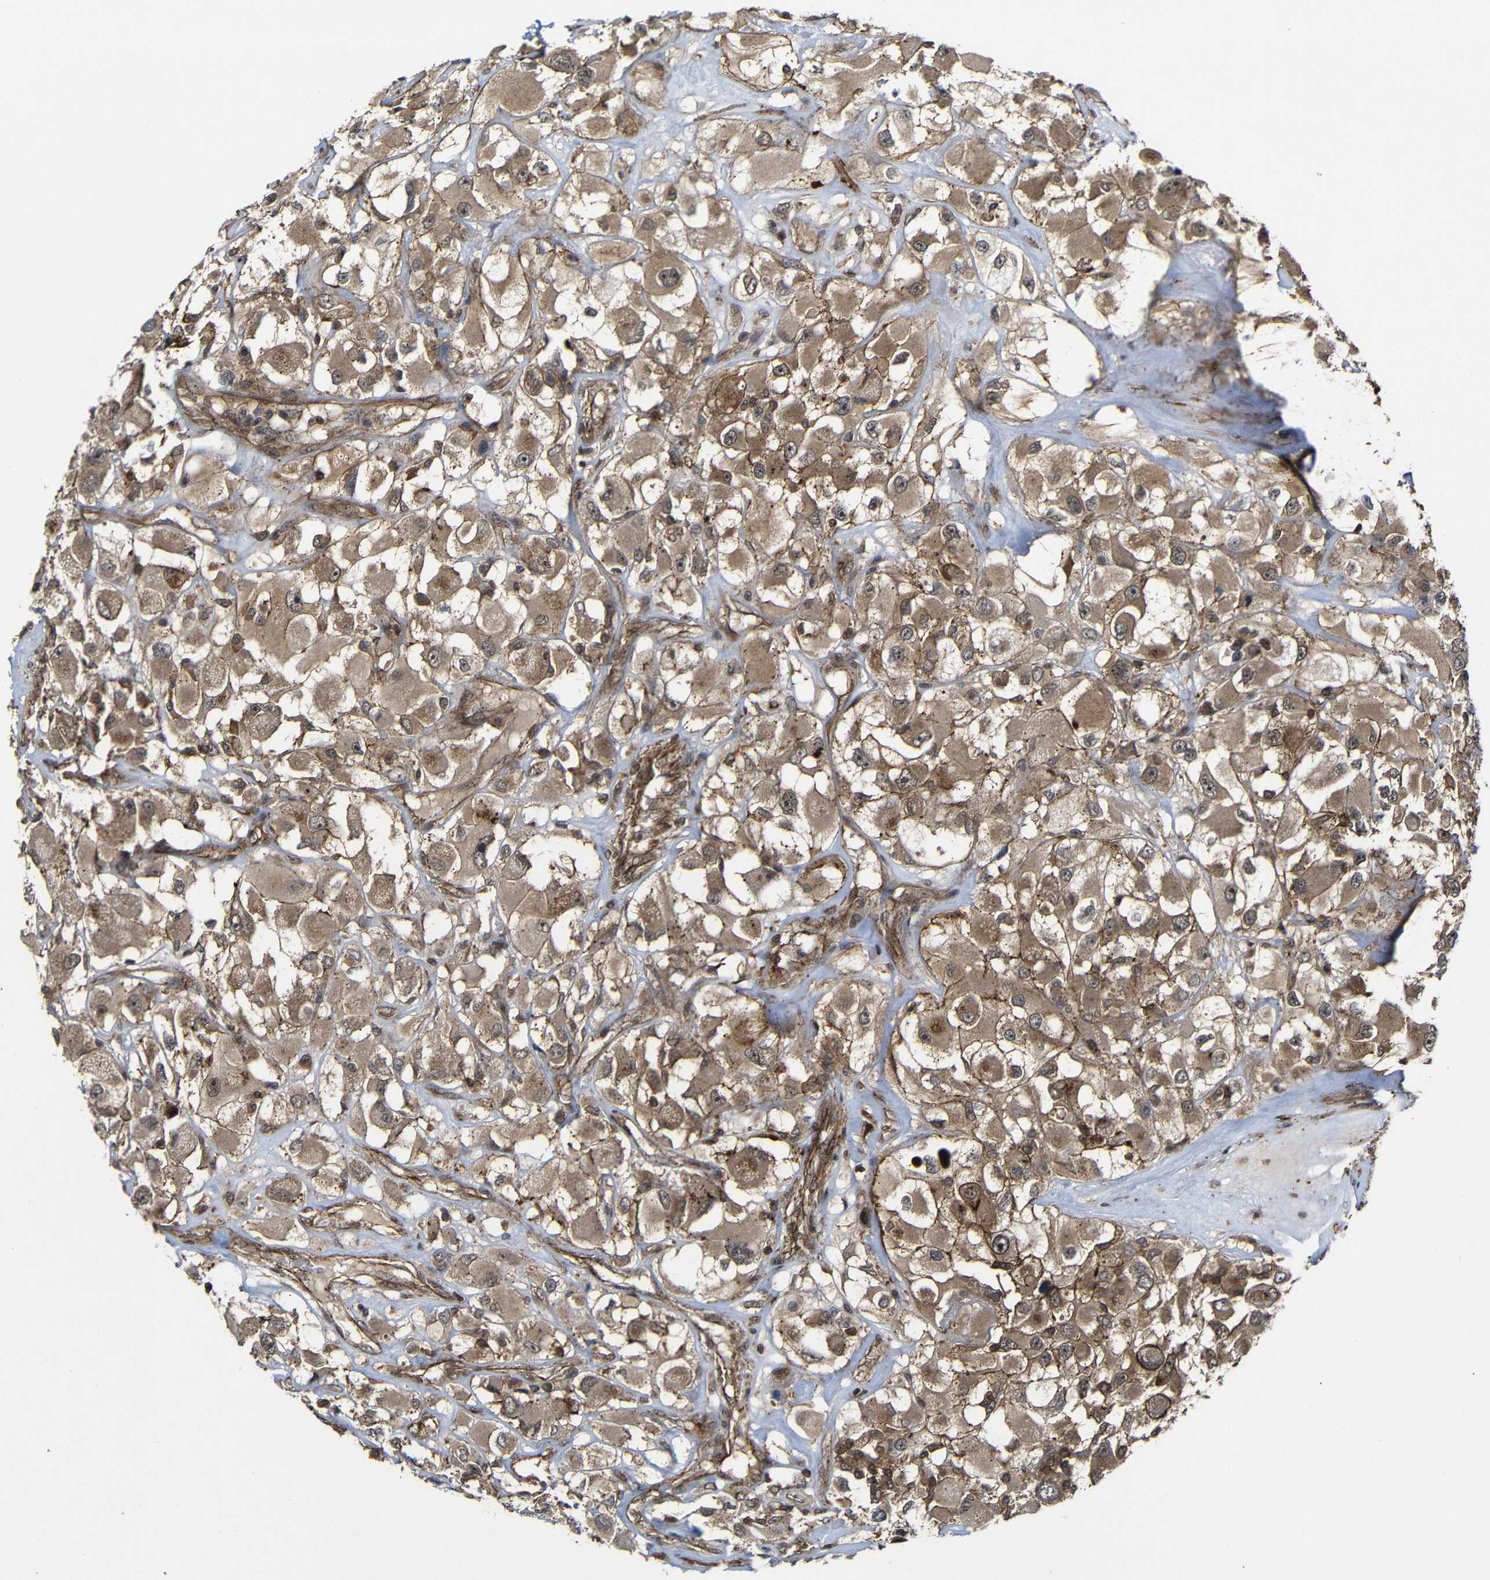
{"staining": {"intensity": "moderate", "quantity": ">75%", "location": "cytoplasmic/membranous"}, "tissue": "renal cancer", "cell_type": "Tumor cells", "image_type": "cancer", "snomed": [{"axis": "morphology", "description": "Adenocarcinoma, NOS"}, {"axis": "topography", "description": "Kidney"}], "caption": "This image displays renal cancer (adenocarcinoma) stained with immunohistochemistry to label a protein in brown. The cytoplasmic/membranous of tumor cells show moderate positivity for the protein. Nuclei are counter-stained blue.", "gene": "NANOS1", "patient": {"sex": "female", "age": 52}}